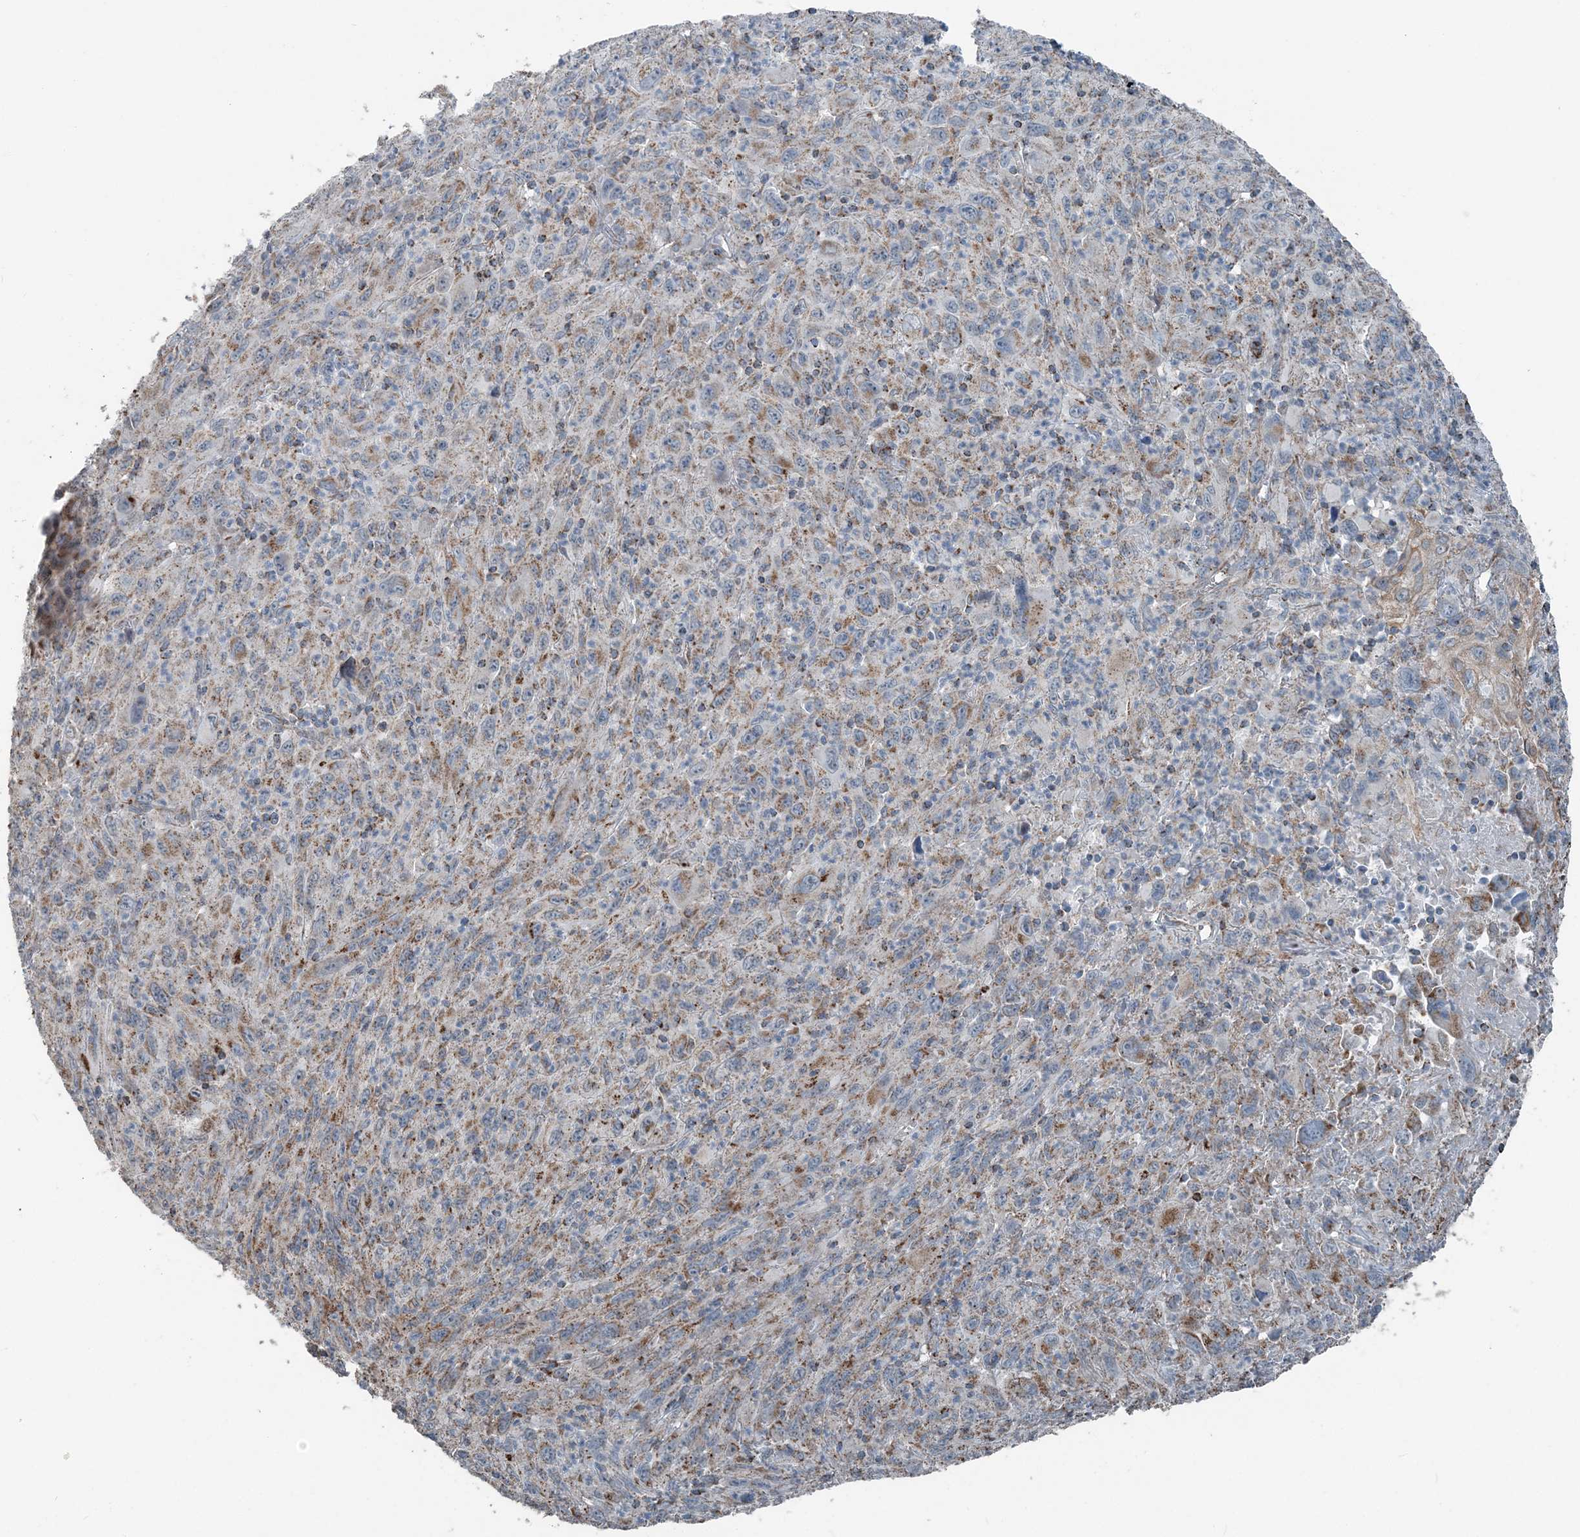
{"staining": {"intensity": "weak", "quantity": "25%-75%", "location": "cytoplasmic/membranous"}, "tissue": "melanoma", "cell_type": "Tumor cells", "image_type": "cancer", "snomed": [{"axis": "morphology", "description": "Malignant melanoma, Metastatic site"}, {"axis": "topography", "description": "Skin"}], "caption": "Brown immunohistochemical staining in malignant melanoma (metastatic site) exhibits weak cytoplasmic/membranous positivity in approximately 25%-75% of tumor cells. (brown staining indicates protein expression, while blue staining denotes nuclei).", "gene": "SUCLG1", "patient": {"sex": "female", "age": 56}}